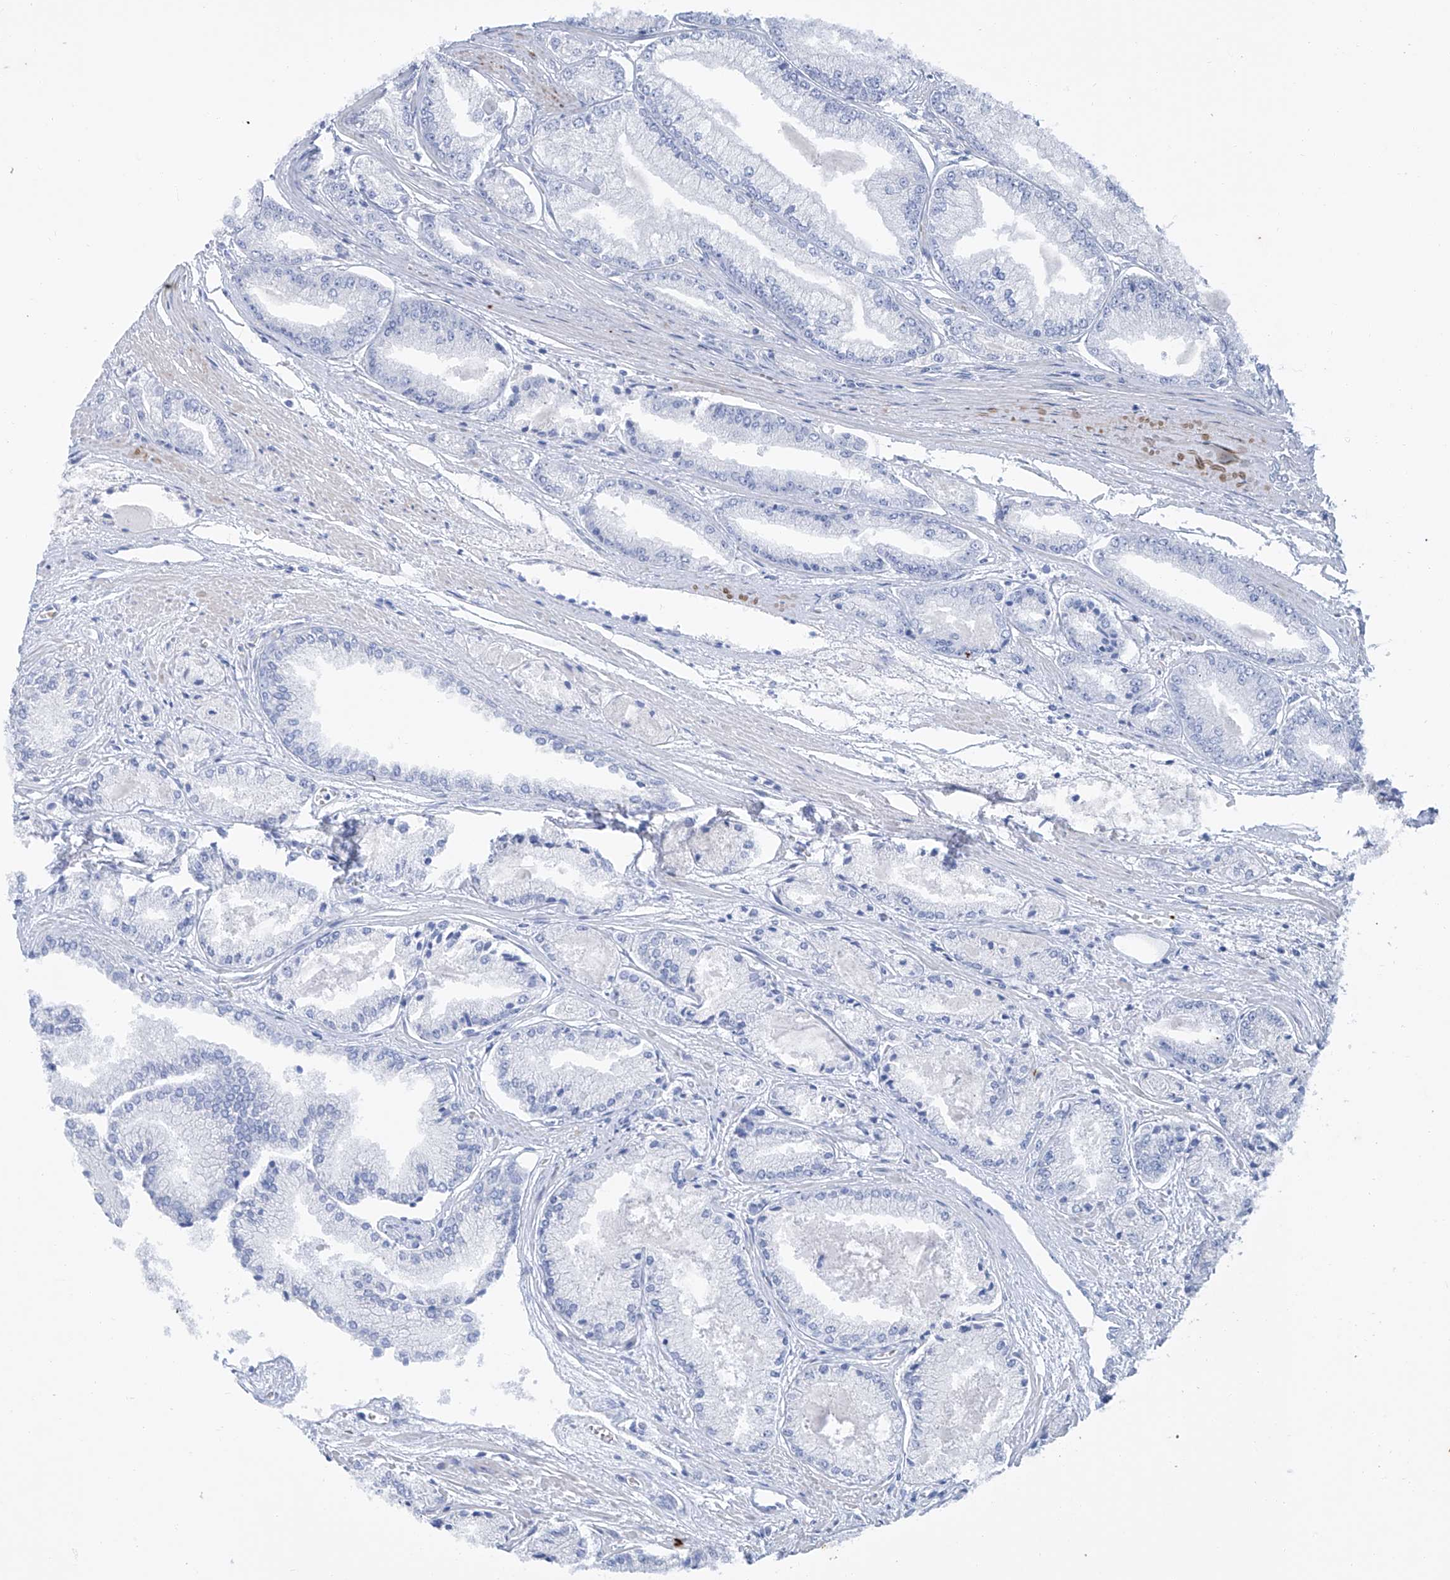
{"staining": {"intensity": "negative", "quantity": "none", "location": "none"}, "tissue": "prostate cancer", "cell_type": "Tumor cells", "image_type": "cancer", "snomed": [{"axis": "morphology", "description": "Adenocarcinoma, Low grade"}, {"axis": "topography", "description": "Prostate"}], "caption": "This is an IHC histopathology image of human prostate cancer (low-grade adenocarcinoma). There is no staining in tumor cells.", "gene": "GPT", "patient": {"sex": "male", "age": 52}}